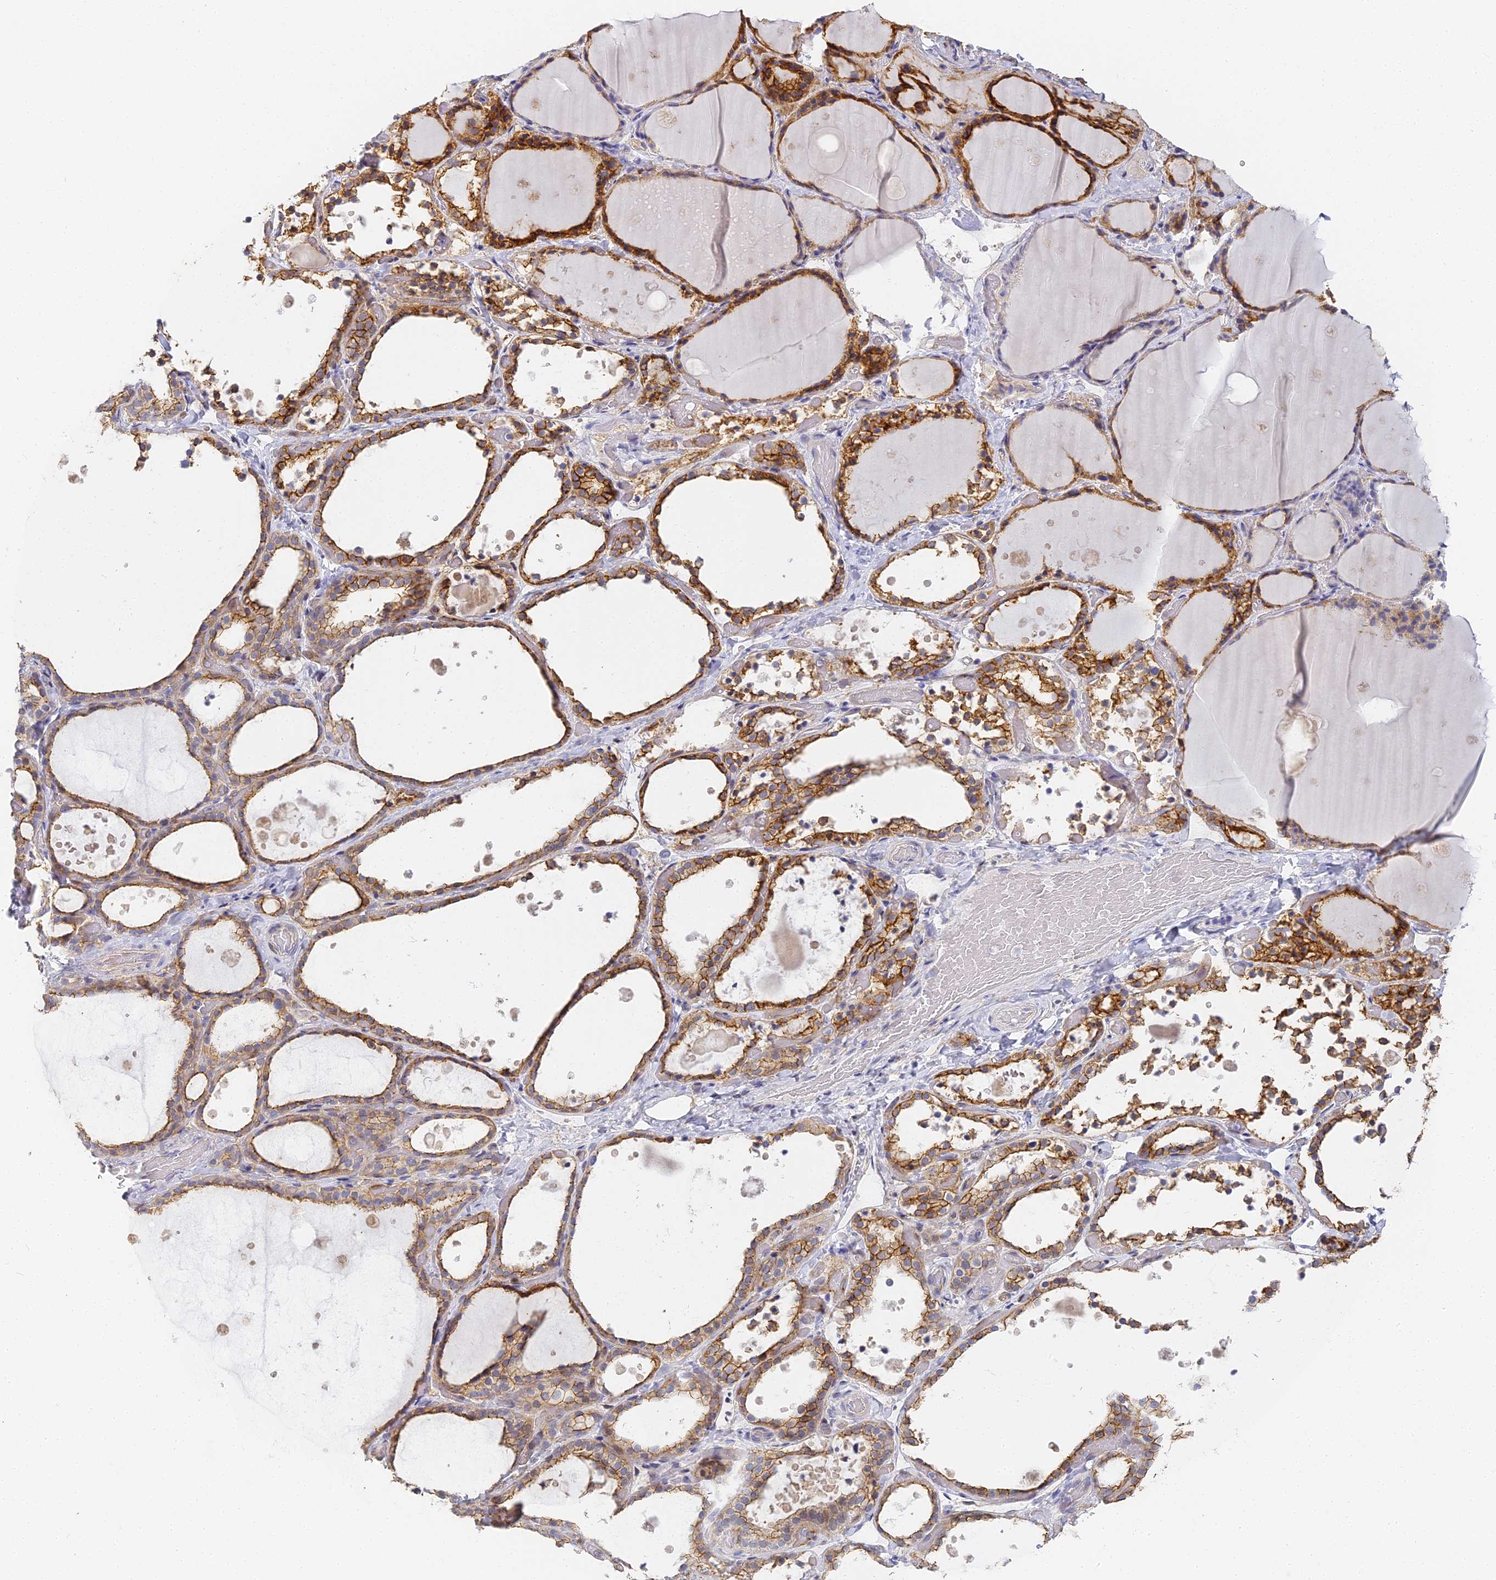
{"staining": {"intensity": "moderate", "quantity": ">75%", "location": "cytoplasmic/membranous"}, "tissue": "thyroid gland", "cell_type": "Glandular cells", "image_type": "normal", "snomed": [{"axis": "morphology", "description": "Normal tissue, NOS"}, {"axis": "topography", "description": "Thyroid gland"}], "caption": "IHC (DAB (3,3'-diaminobenzidine)) staining of unremarkable human thyroid gland demonstrates moderate cytoplasmic/membranous protein staining in about >75% of glandular cells. Using DAB (brown) and hematoxylin (blue) stains, captured at high magnification using brightfield microscopy.", "gene": "GJA1", "patient": {"sex": "female", "age": 44}}